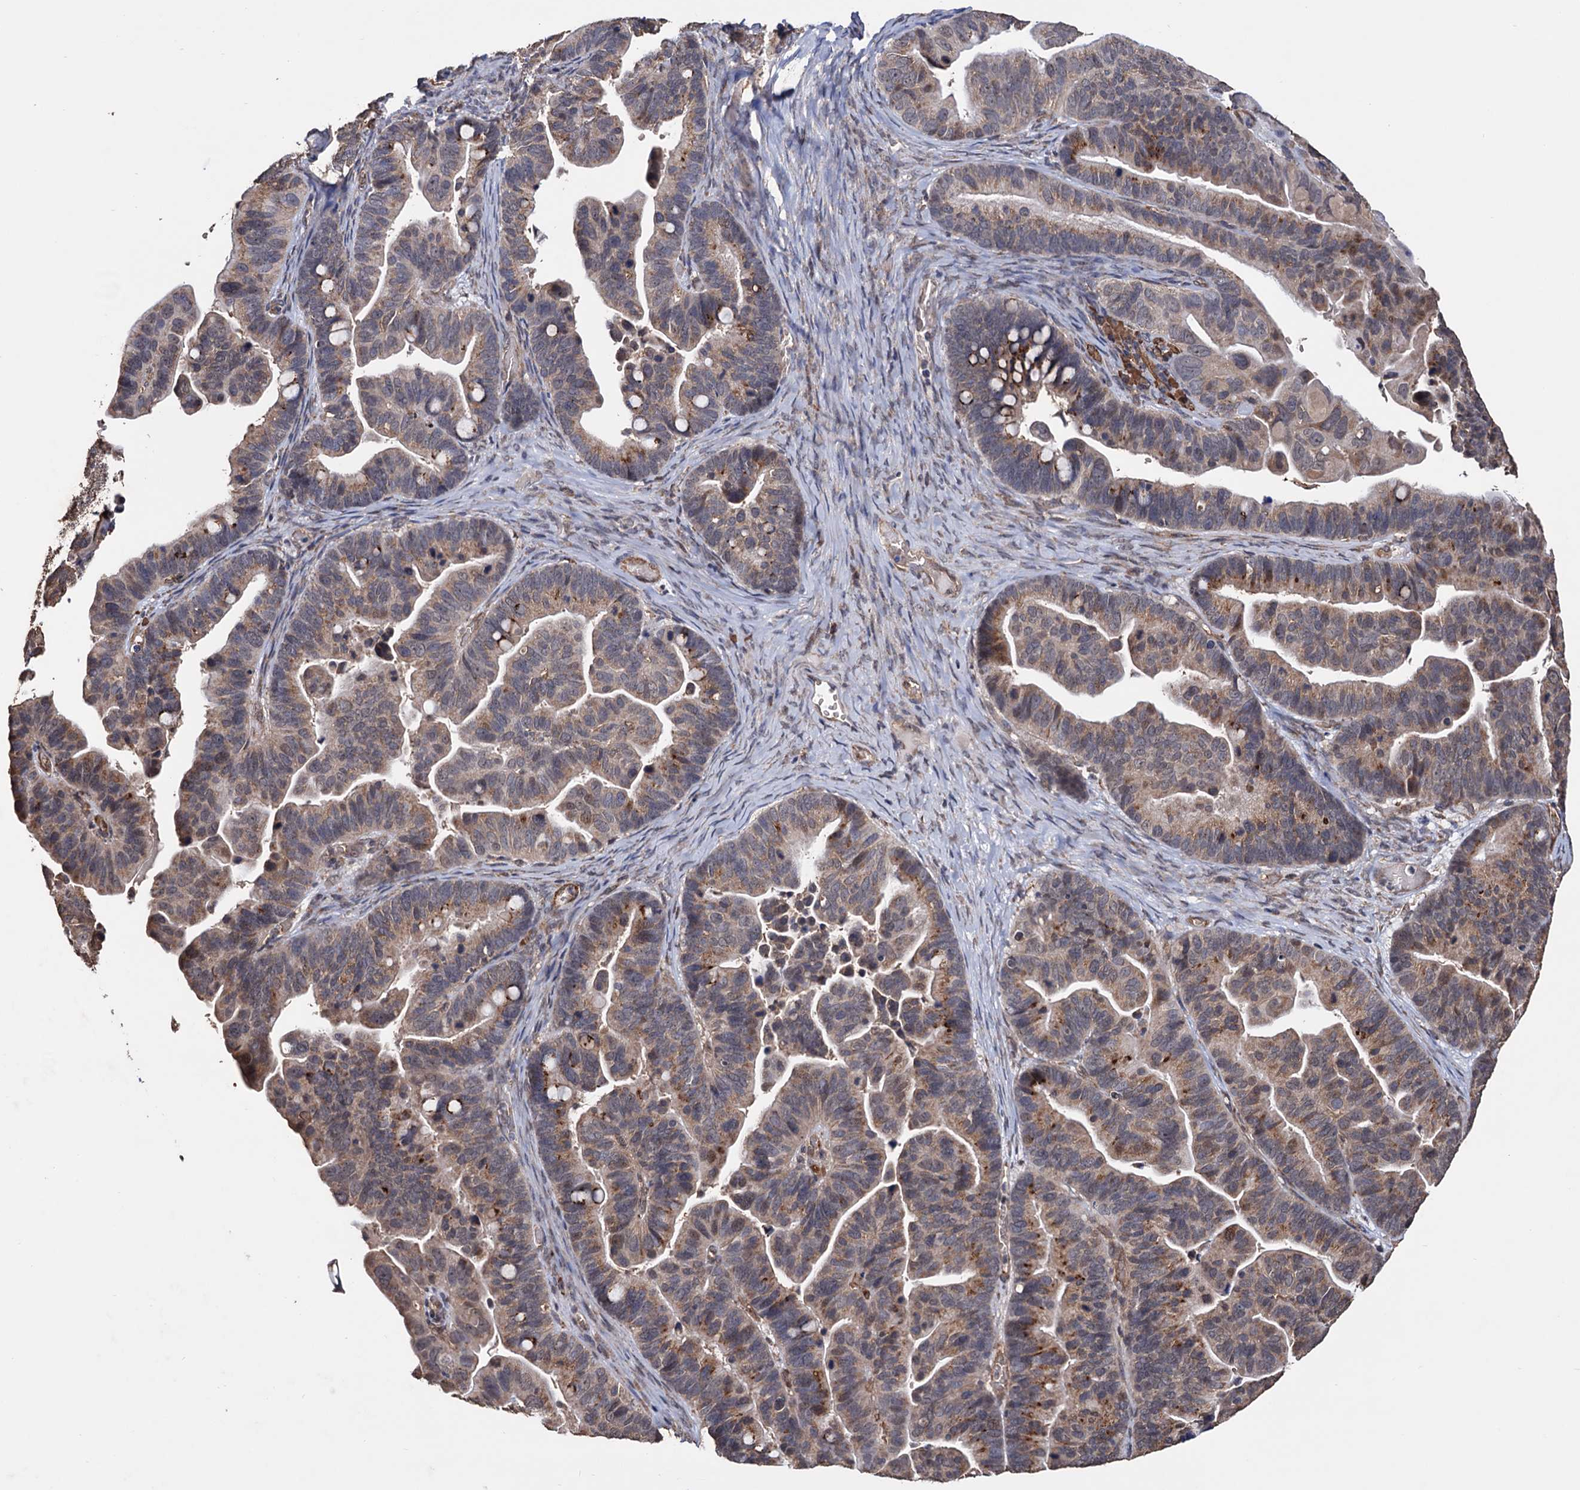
{"staining": {"intensity": "moderate", "quantity": "25%-75%", "location": "cytoplasmic/membranous"}, "tissue": "ovarian cancer", "cell_type": "Tumor cells", "image_type": "cancer", "snomed": [{"axis": "morphology", "description": "Cystadenocarcinoma, serous, NOS"}, {"axis": "topography", "description": "Ovary"}], "caption": "A photomicrograph showing moderate cytoplasmic/membranous staining in approximately 25%-75% of tumor cells in ovarian cancer (serous cystadenocarcinoma), as visualized by brown immunohistochemical staining.", "gene": "TBC1D12", "patient": {"sex": "female", "age": 56}}